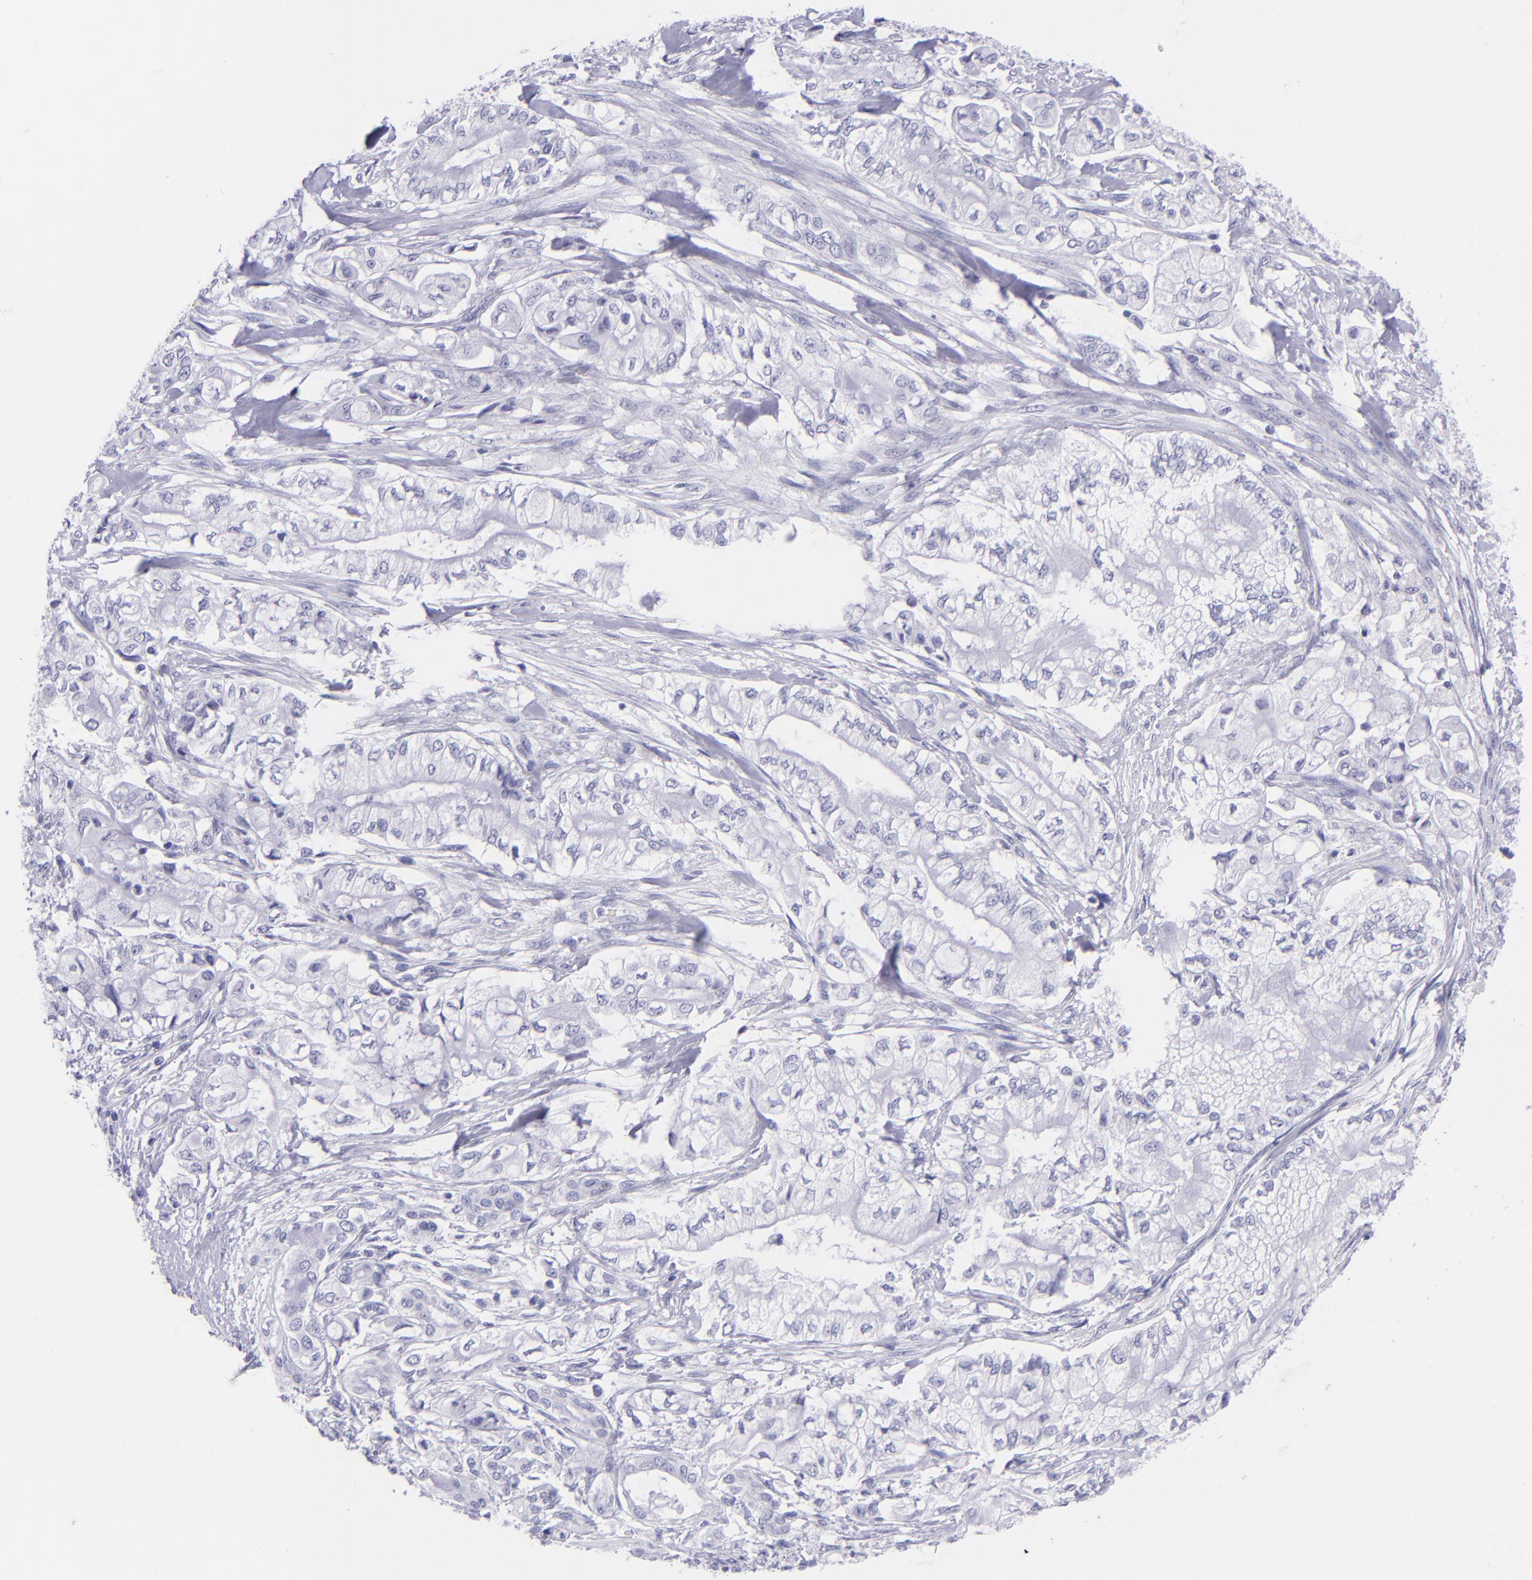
{"staining": {"intensity": "negative", "quantity": "none", "location": "none"}, "tissue": "pancreatic cancer", "cell_type": "Tumor cells", "image_type": "cancer", "snomed": [{"axis": "morphology", "description": "Adenocarcinoma, NOS"}, {"axis": "topography", "description": "Pancreas"}], "caption": "Tumor cells are negative for protein expression in human adenocarcinoma (pancreatic).", "gene": "CNP", "patient": {"sex": "male", "age": 79}}